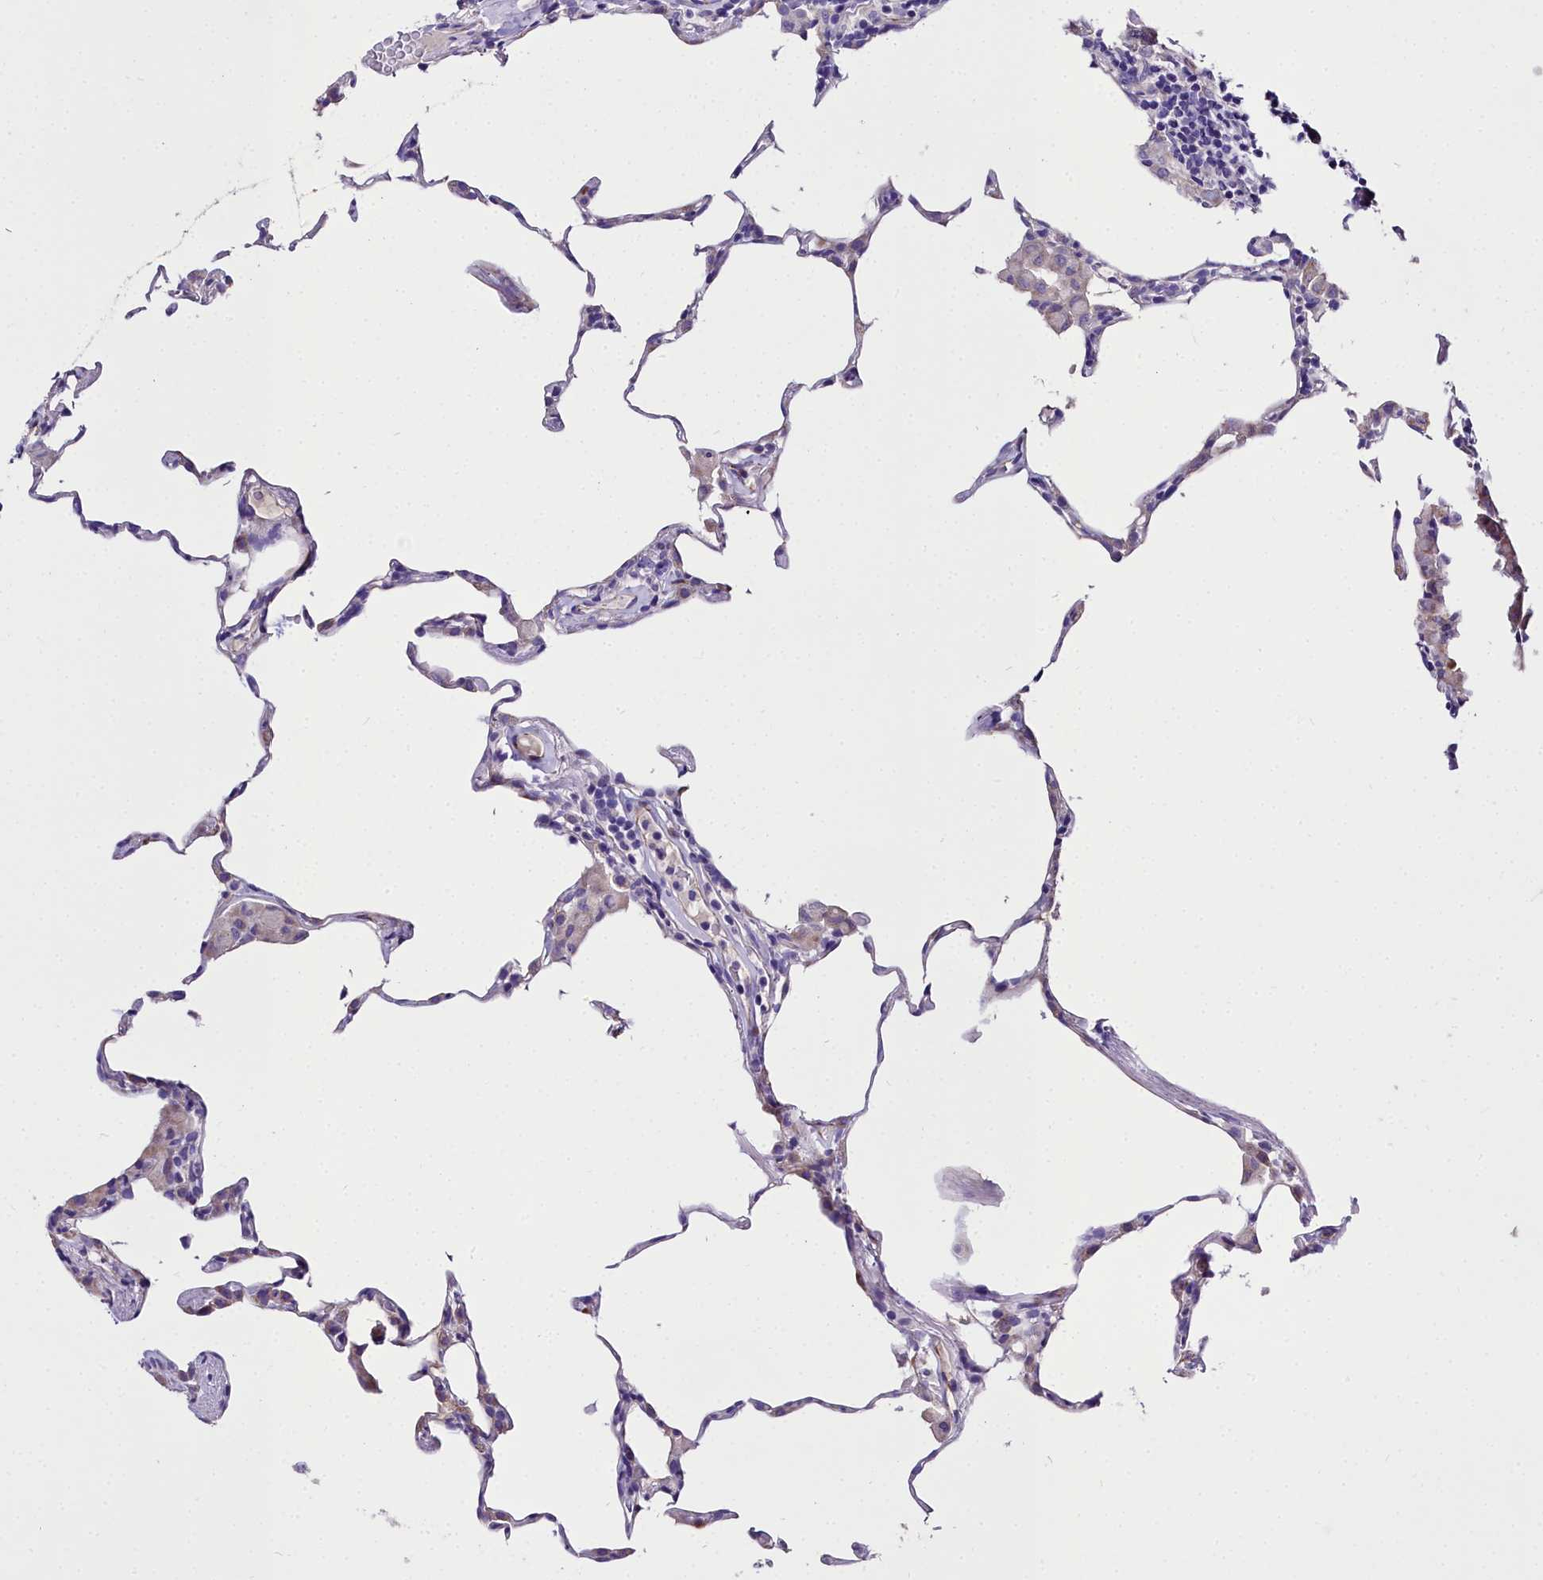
{"staining": {"intensity": "negative", "quantity": "none", "location": "none"}, "tissue": "lung", "cell_type": "Alveolar cells", "image_type": "normal", "snomed": [{"axis": "morphology", "description": "Normal tissue, NOS"}, {"axis": "topography", "description": "Lung"}], "caption": "High magnification brightfield microscopy of normal lung stained with DAB (3,3'-diaminobenzidine) (brown) and counterstained with hematoxylin (blue): alveolar cells show no significant positivity. The staining was performed using DAB (3,3'-diaminobenzidine) to visualize the protein expression in brown, while the nuclei were stained in blue with hematoxylin (Magnification: 20x).", "gene": "MS4A18", "patient": {"sex": "female", "age": 57}}